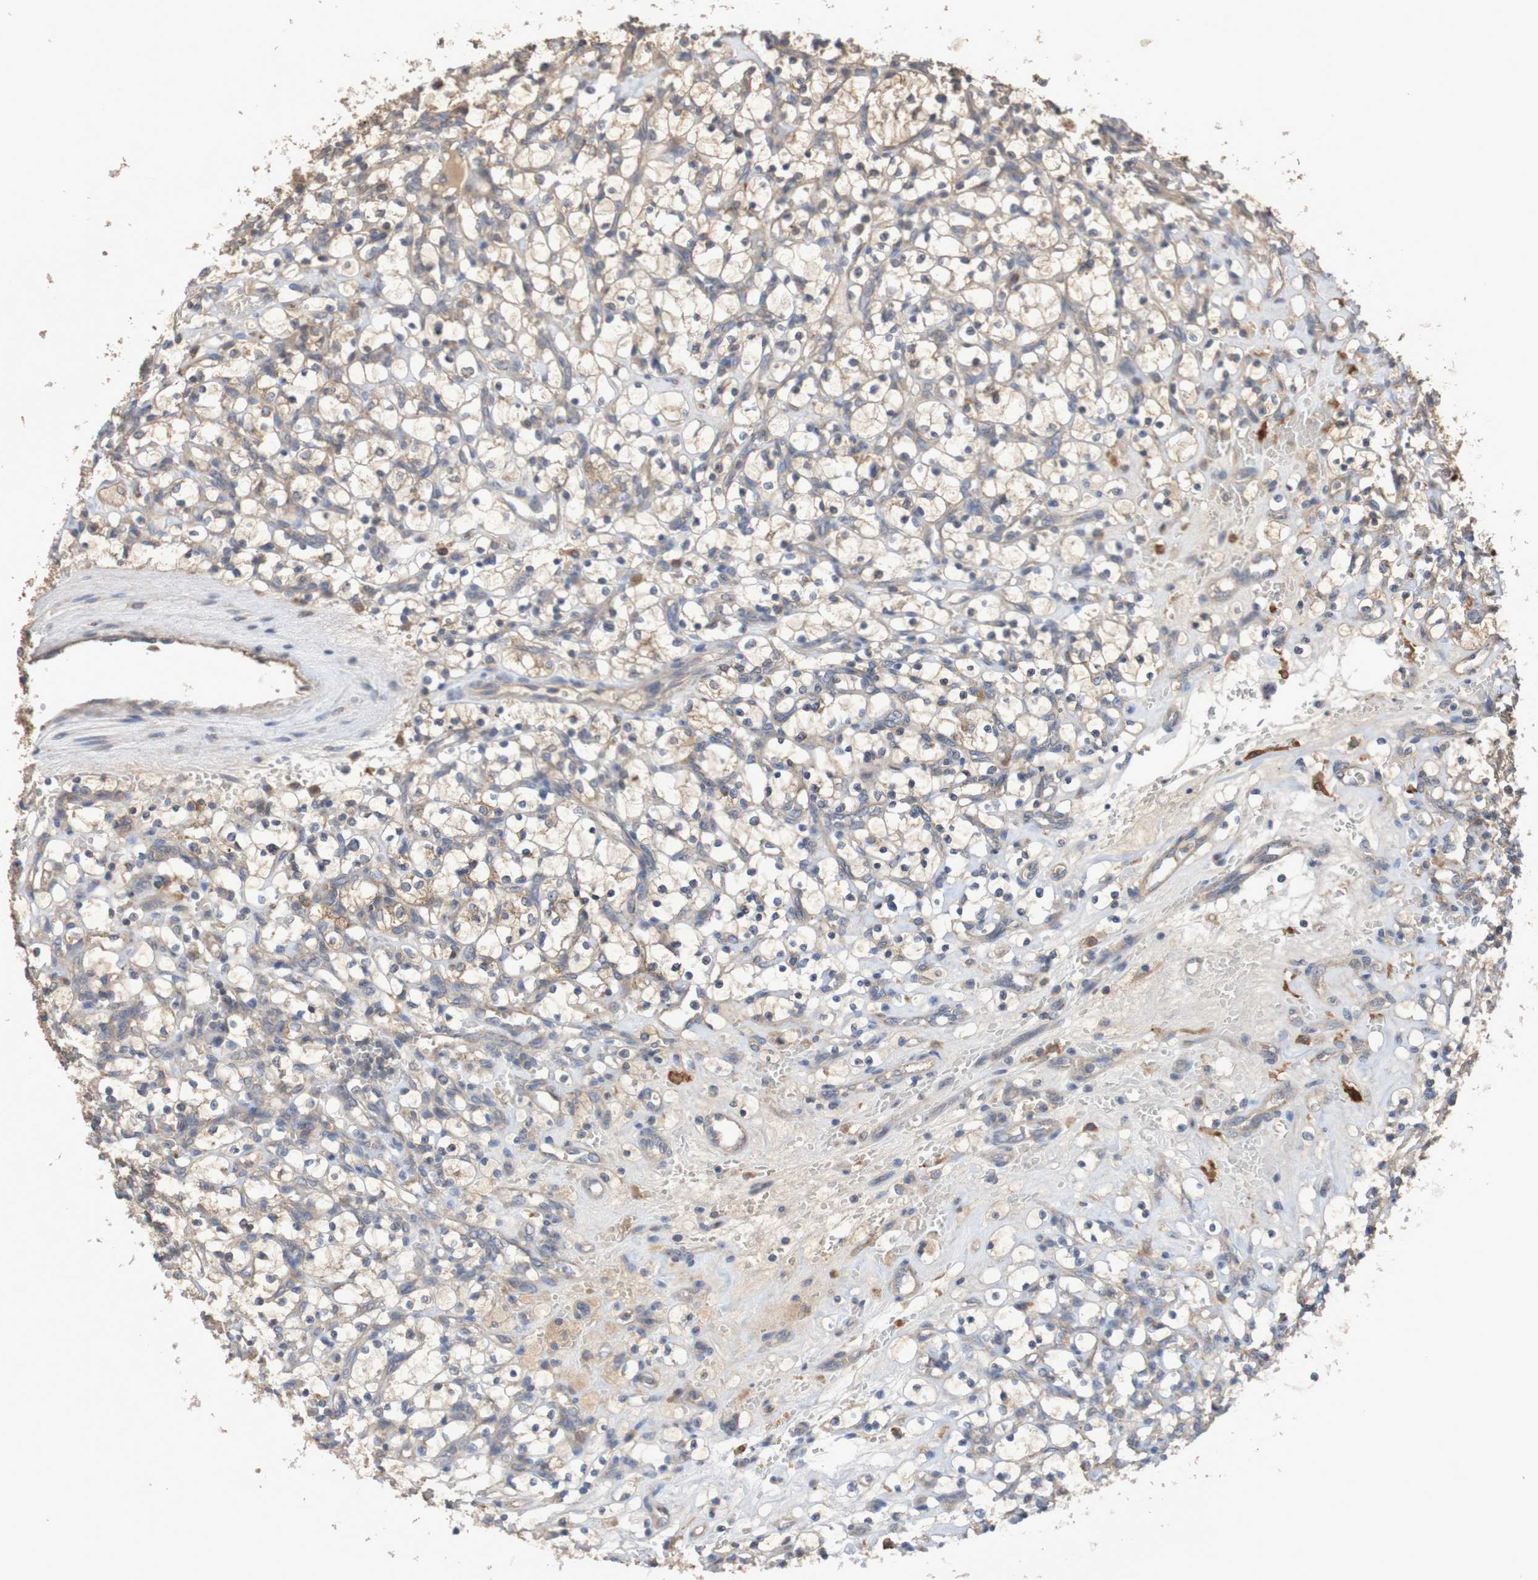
{"staining": {"intensity": "weak", "quantity": "<25%", "location": "cytoplasmic/membranous"}, "tissue": "renal cancer", "cell_type": "Tumor cells", "image_type": "cancer", "snomed": [{"axis": "morphology", "description": "Adenocarcinoma, NOS"}, {"axis": "topography", "description": "Kidney"}], "caption": "Micrograph shows no protein positivity in tumor cells of renal cancer (adenocarcinoma) tissue.", "gene": "PHYH", "patient": {"sex": "female", "age": 69}}